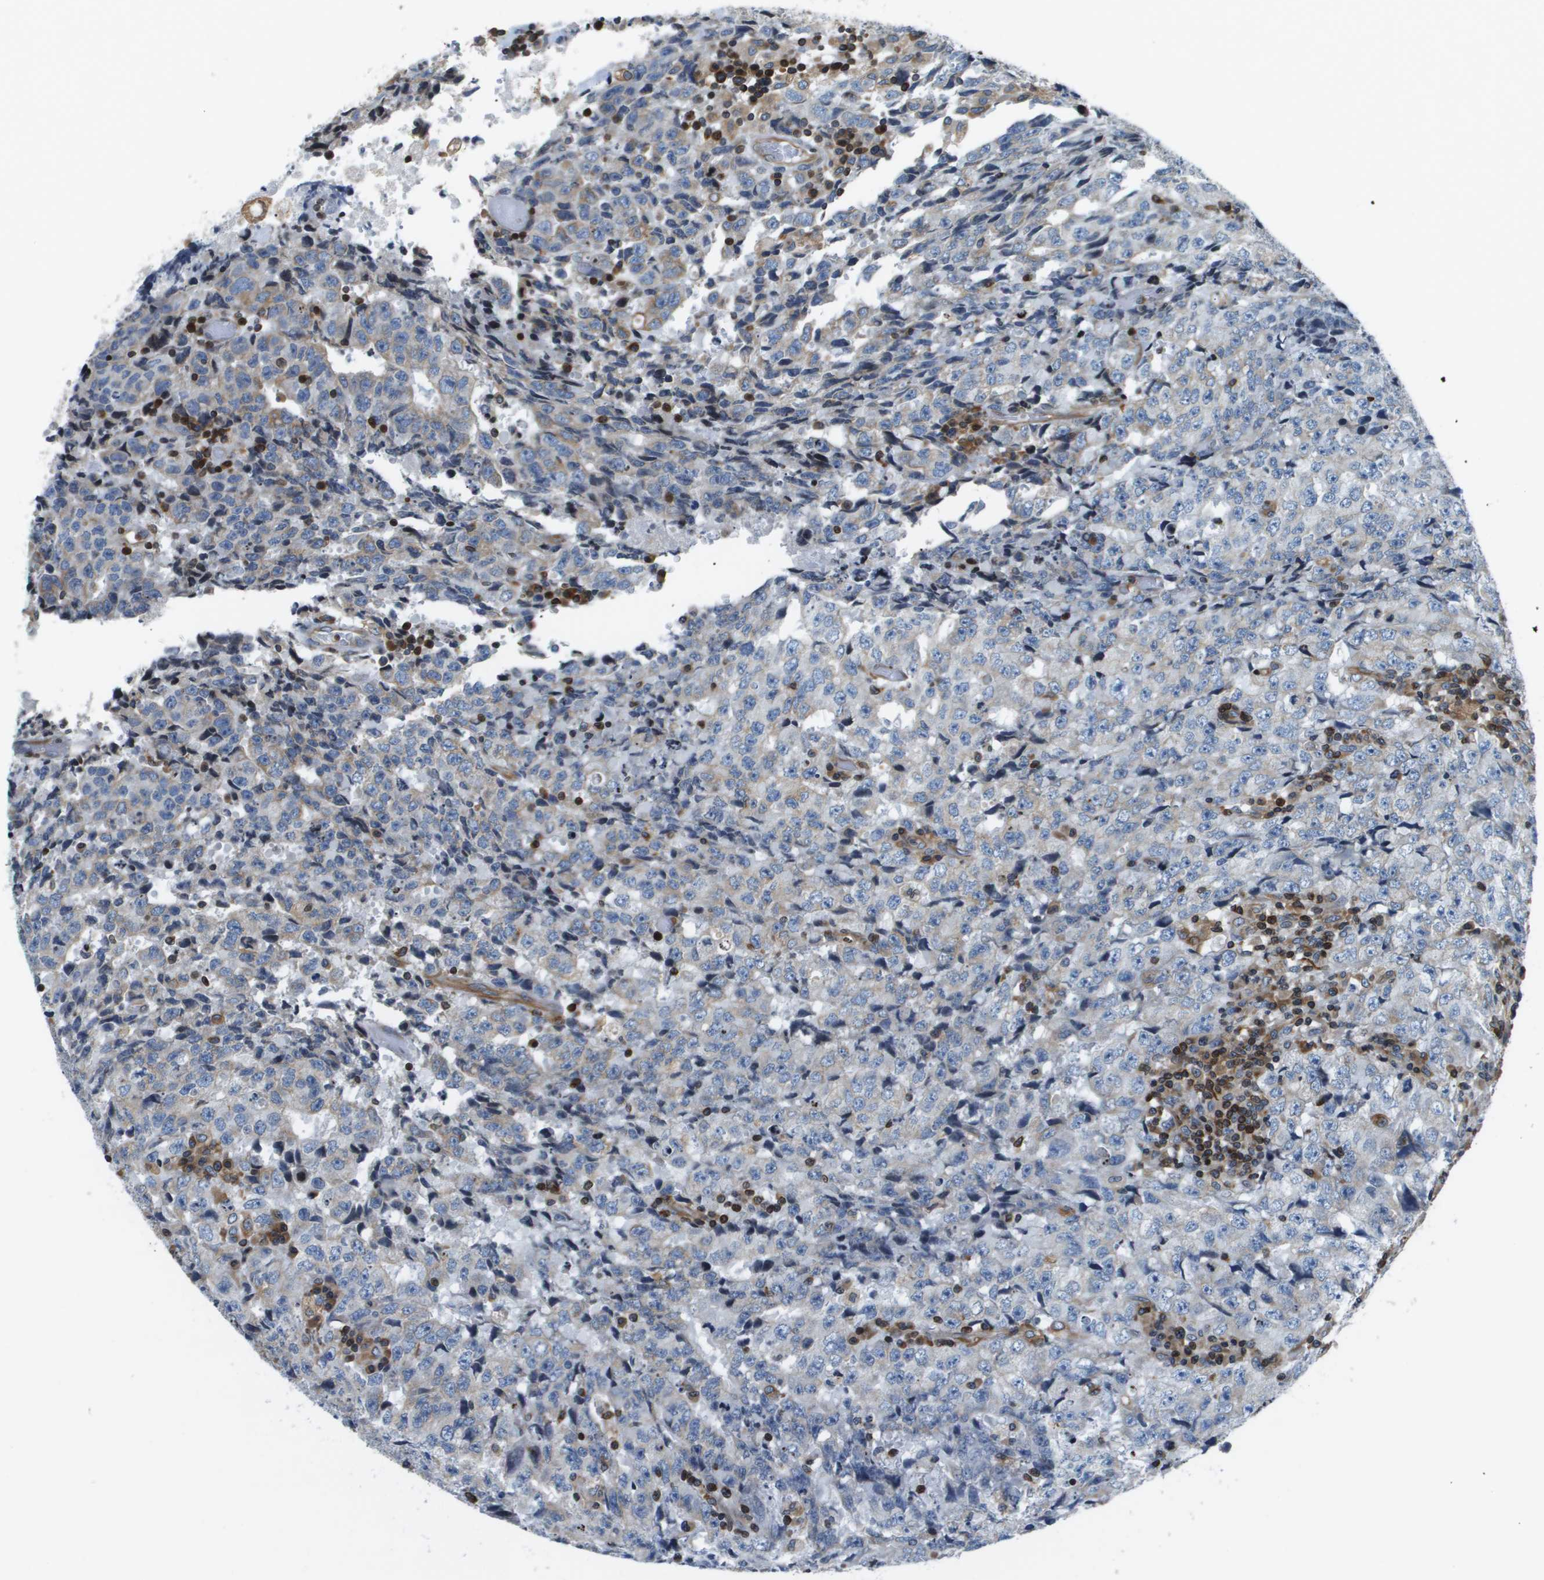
{"staining": {"intensity": "weak", "quantity": "<25%", "location": "cytoplasmic/membranous"}, "tissue": "testis cancer", "cell_type": "Tumor cells", "image_type": "cancer", "snomed": [{"axis": "morphology", "description": "Necrosis, NOS"}, {"axis": "morphology", "description": "Carcinoma, Embryonal, NOS"}, {"axis": "topography", "description": "Testis"}], "caption": "The immunohistochemistry (IHC) micrograph has no significant staining in tumor cells of testis cancer tissue.", "gene": "ESYT1", "patient": {"sex": "male", "age": 19}}